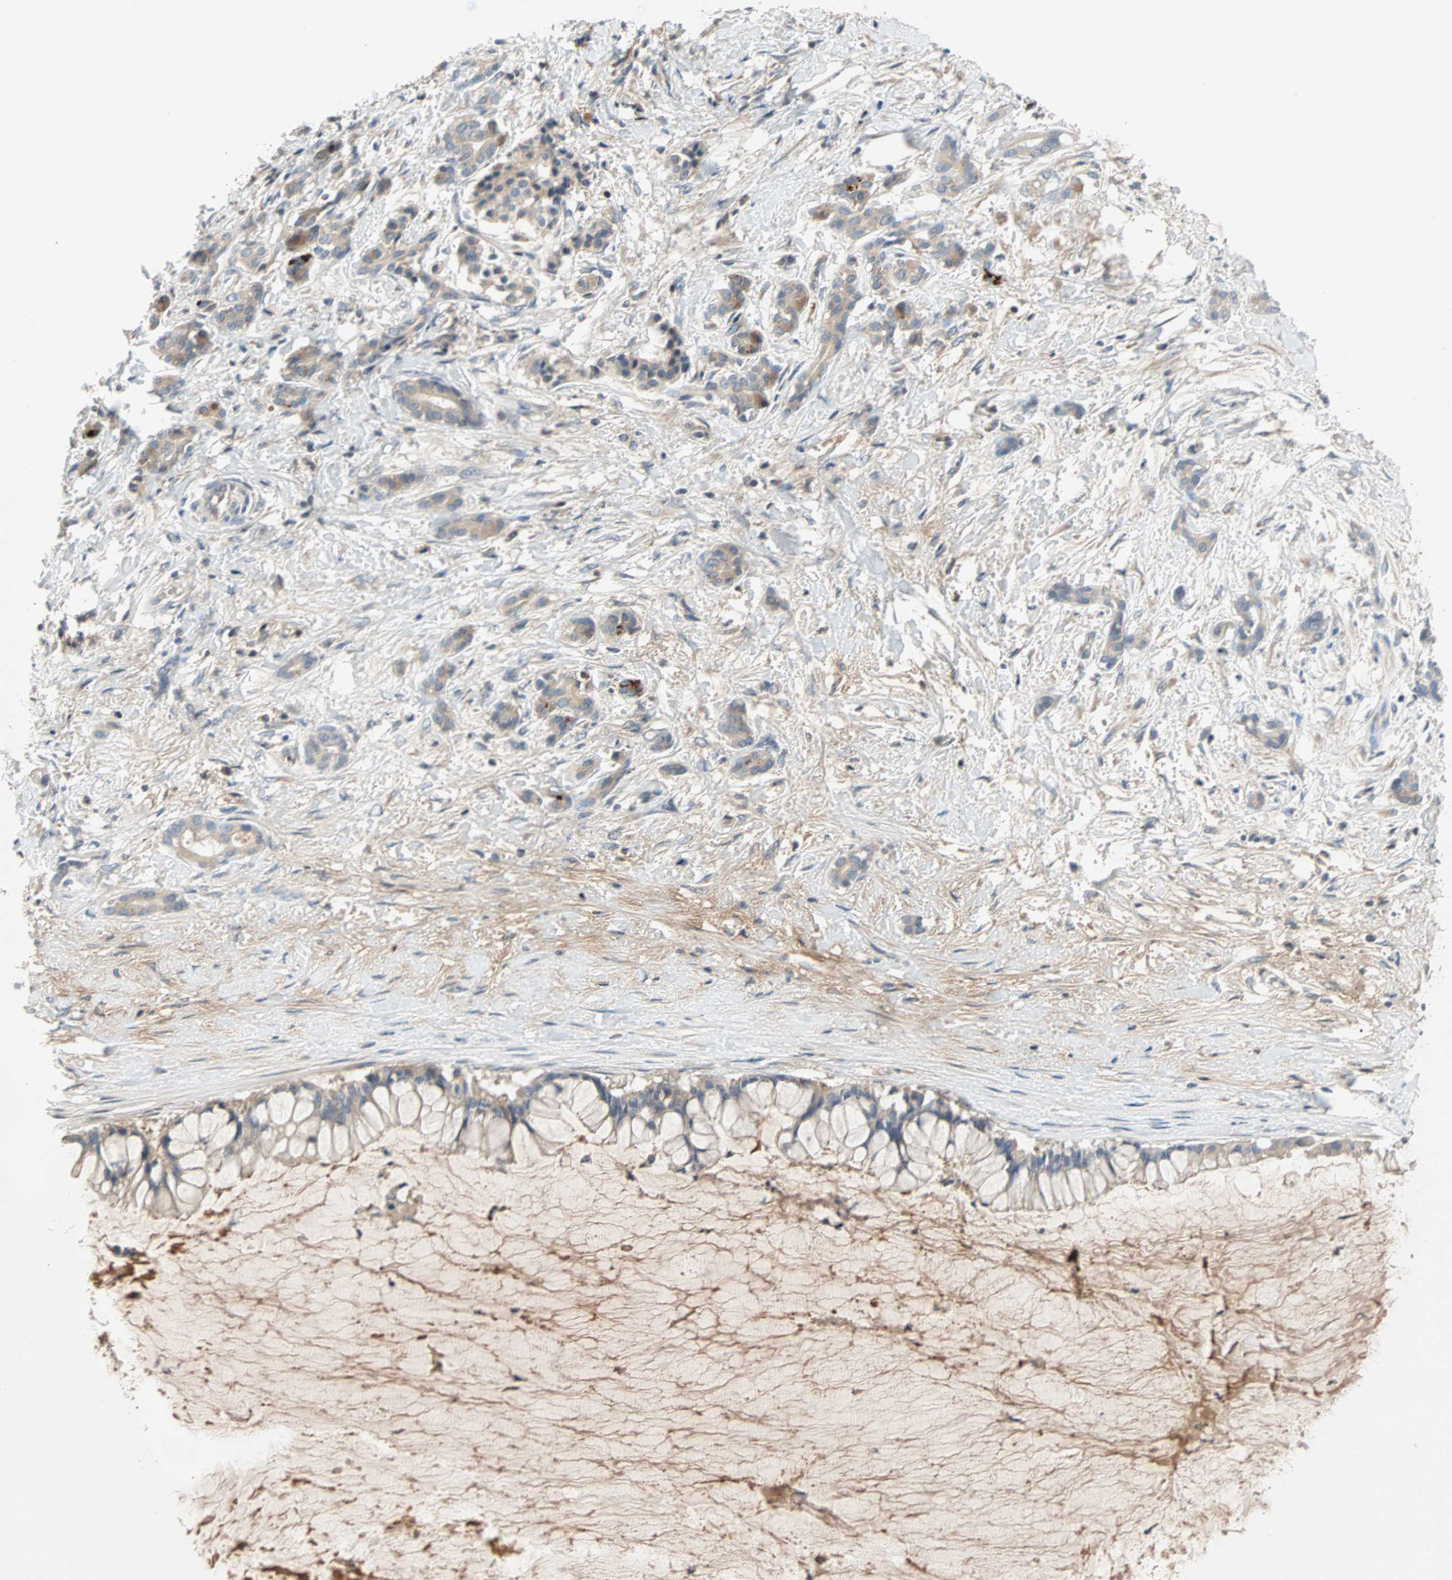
{"staining": {"intensity": "strong", "quantity": "<25%", "location": "cytoplasmic/membranous"}, "tissue": "pancreatic cancer", "cell_type": "Tumor cells", "image_type": "cancer", "snomed": [{"axis": "morphology", "description": "Adenocarcinoma, NOS"}, {"axis": "topography", "description": "Pancreas"}], "caption": "Immunohistochemistry (IHC) micrograph of neoplastic tissue: pancreatic cancer (adenocarcinoma) stained using immunohistochemistry (IHC) displays medium levels of strong protein expression localized specifically in the cytoplasmic/membranous of tumor cells, appearing as a cytoplasmic/membranous brown color.", "gene": "MAP4K1", "patient": {"sex": "male", "age": 41}}